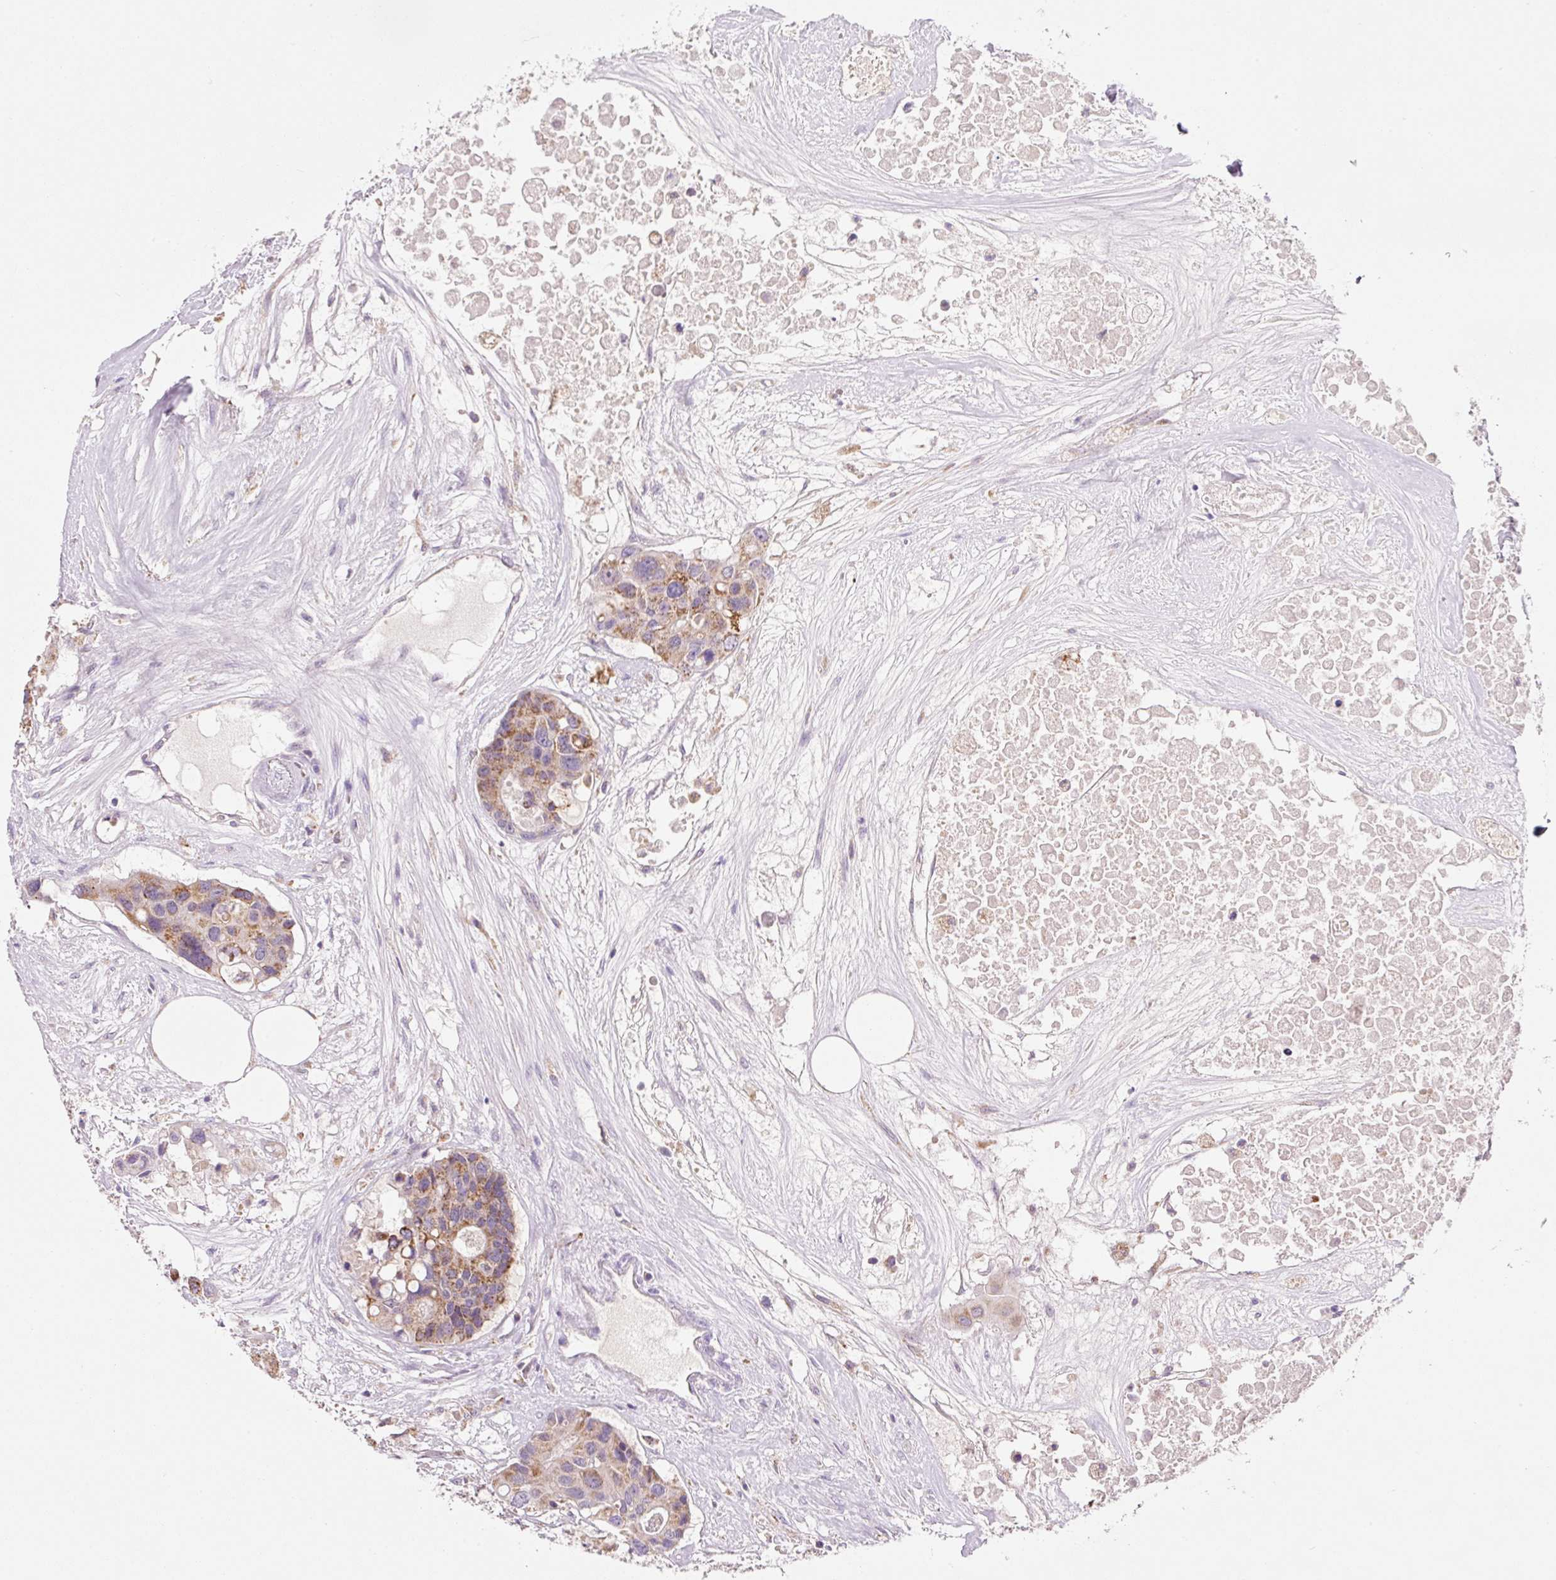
{"staining": {"intensity": "moderate", "quantity": ">75%", "location": "cytoplasmic/membranous"}, "tissue": "colorectal cancer", "cell_type": "Tumor cells", "image_type": "cancer", "snomed": [{"axis": "morphology", "description": "Adenocarcinoma, NOS"}, {"axis": "topography", "description": "Colon"}], "caption": "Immunohistochemical staining of human colorectal cancer exhibits moderate cytoplasmic/membranous protein expression in about >75% of tumor cells. The staining was performed using DAB (3,3'-diaminobenzidine), with brown indicating positive protein expression. Nuclei are stained blue with hematoxylin.", "gene": "PCK2", "patient": {"sex": "male", "age": 77}}